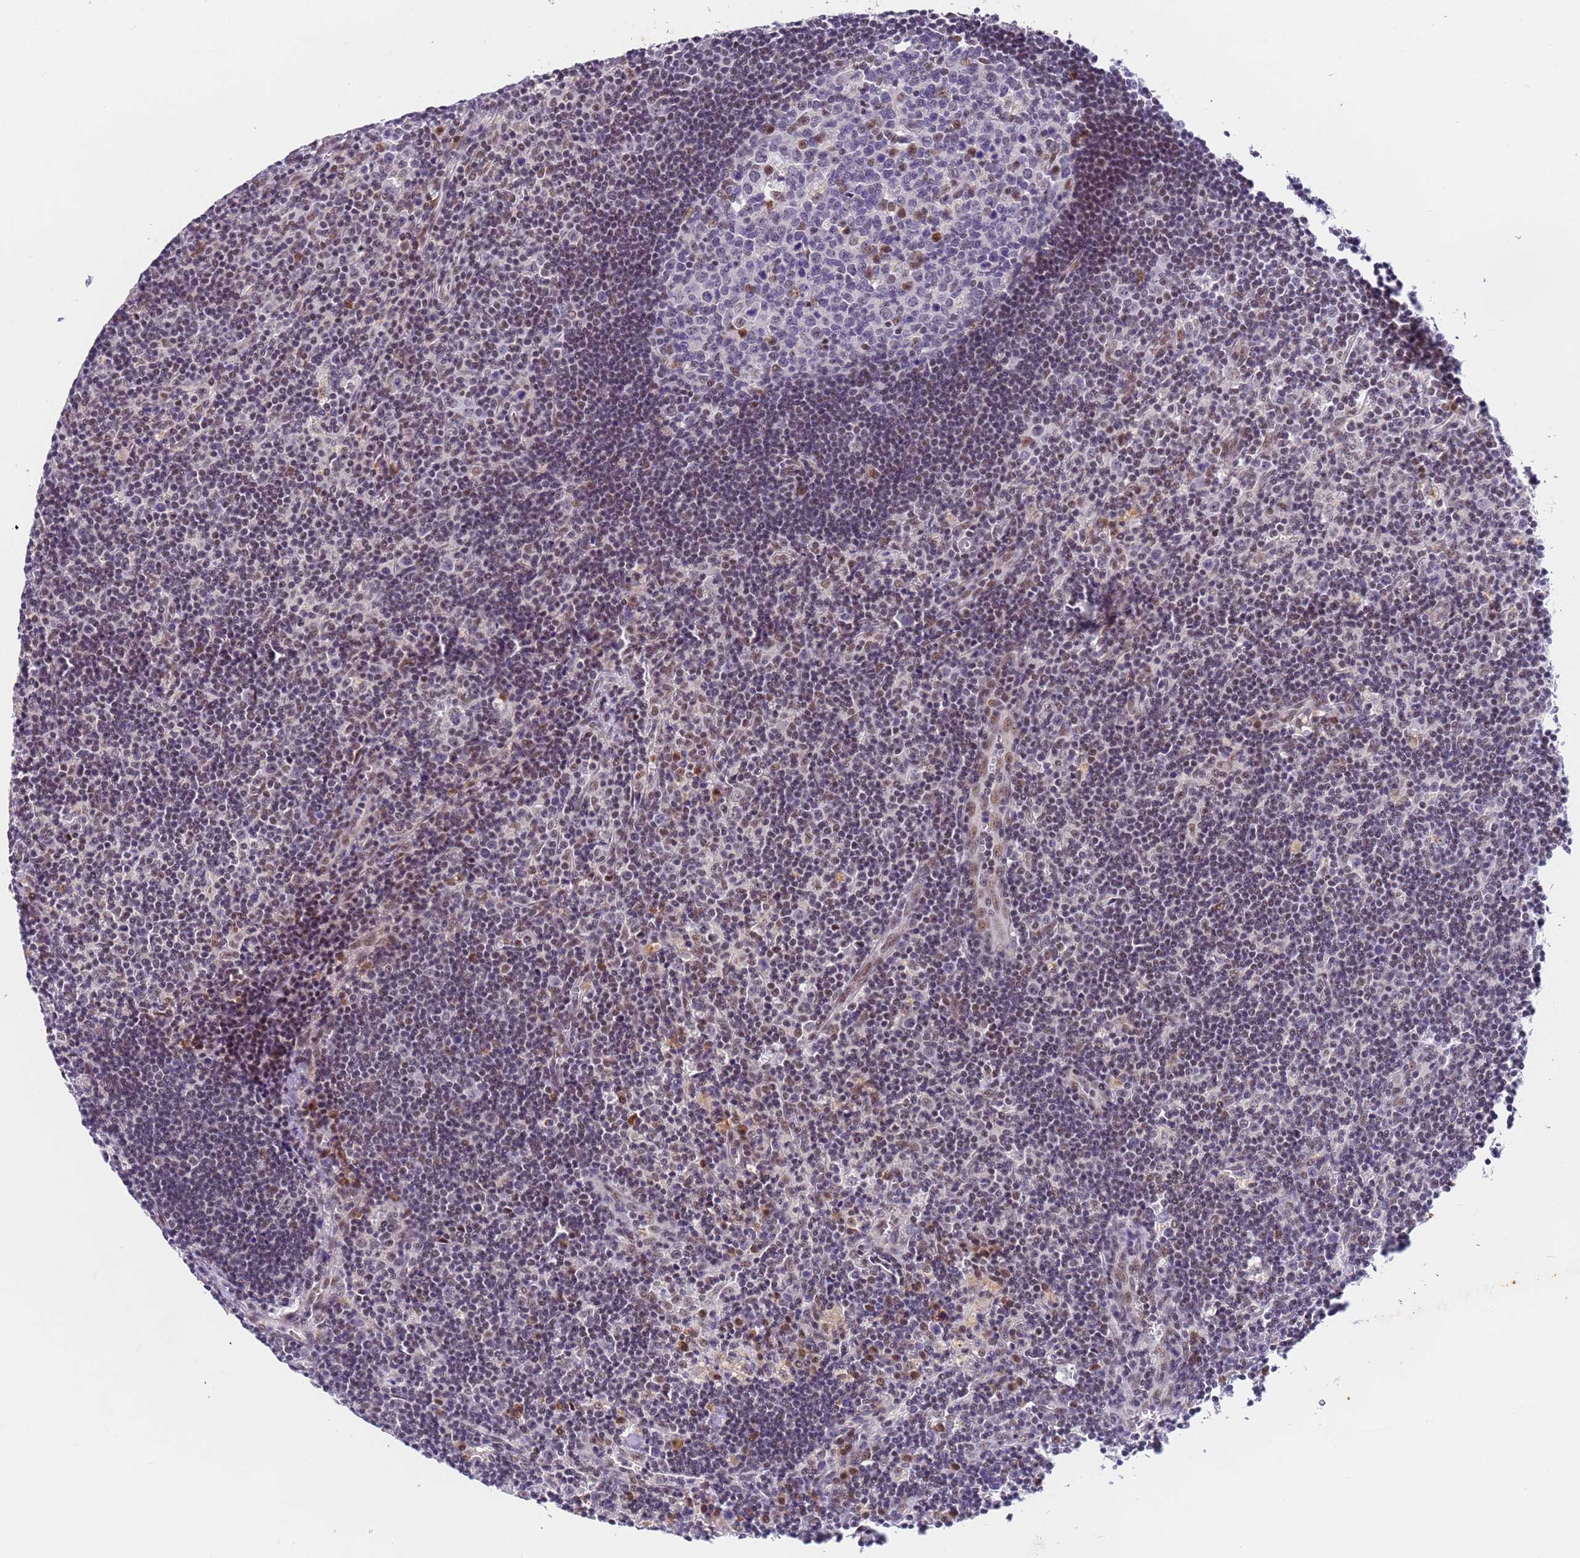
{"staining": {"intensity": "moderate", "quantity": "<25%", "location": "nuclear"}, "tissue": "lymph node", "cell_type": "Germinal center cells", "image_type": "normal", "snomed": [{"axis": "morphology", "description": "Normal tissue, NOS"}, {"axis": "topography", "description": "Lymph node"}], "caption": "High-power microscopy captured an IHC micrograph of unremarkable lymph node, revealing moderate nuclear expression in about <25% of germinal center cells.", "gene": "FNBP4", "patient": {"sex": "male", "age": 58}}